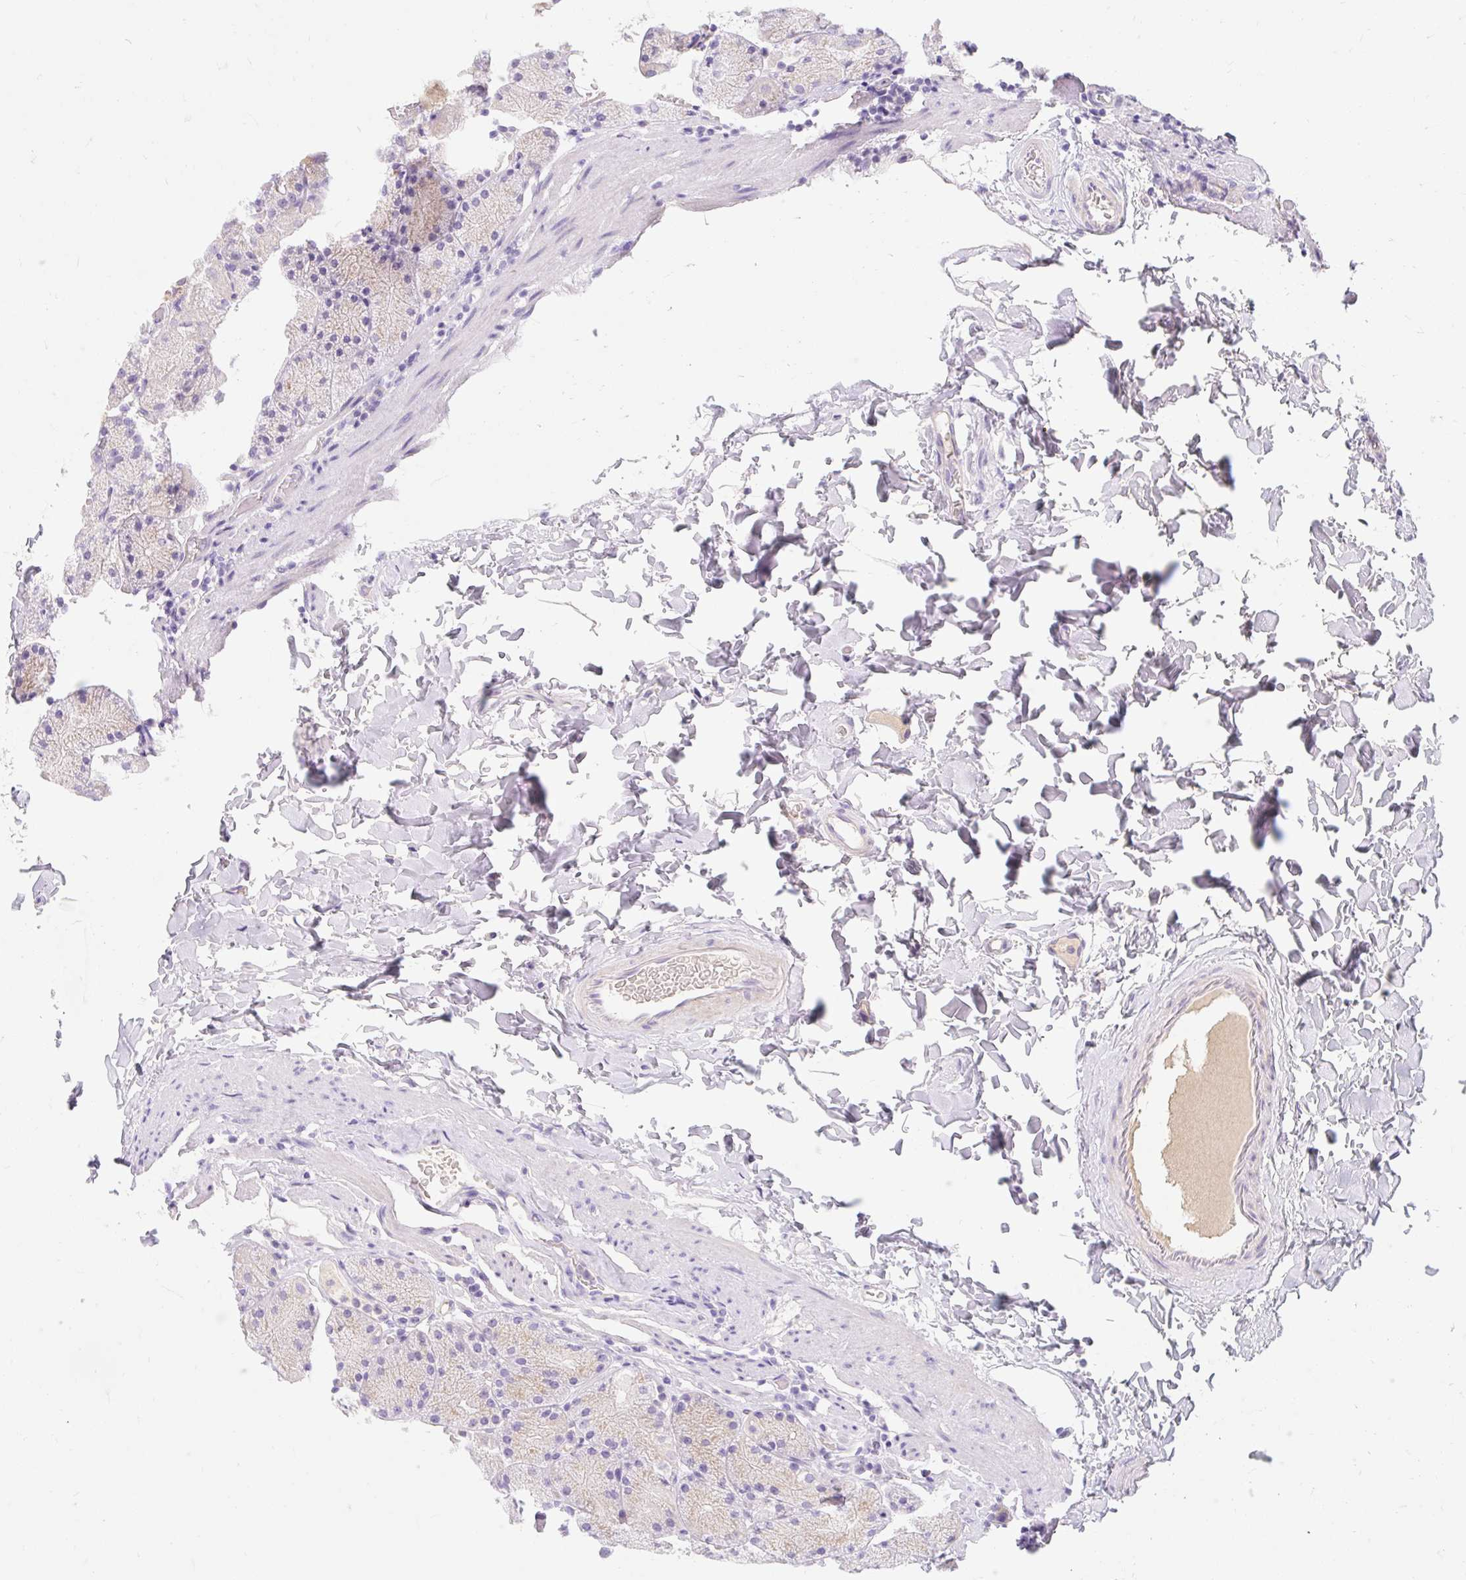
{"staining": {"intensity": "weak", "quantity": "25%-75%", "location": "cytoplasmic/membranous"}, "tissue": "stomach", "cell_type": "Glandular cells", "image_type": "normal", "snomed": [{"axis": "morphology", "description": "Normal tissue, NOS"}, {"axis": "topography", "description": "Stomach, upper"}, {"axis": "topography", "description": "Stomach, lower"}], "caption": "Stomach was stained to show a protein in brown. There is low levels of weak cytoplasmic/membranous expression in approximately 25%-75% of glandular cells. Using DAB (3,3'-diaminobenzidine) (brown) and hematoxylin (blue) stains, captured at high magnification using brightfield microscopy.", "gene": "SLC28A1", "patient": {"sex": "male", "age": 67}}